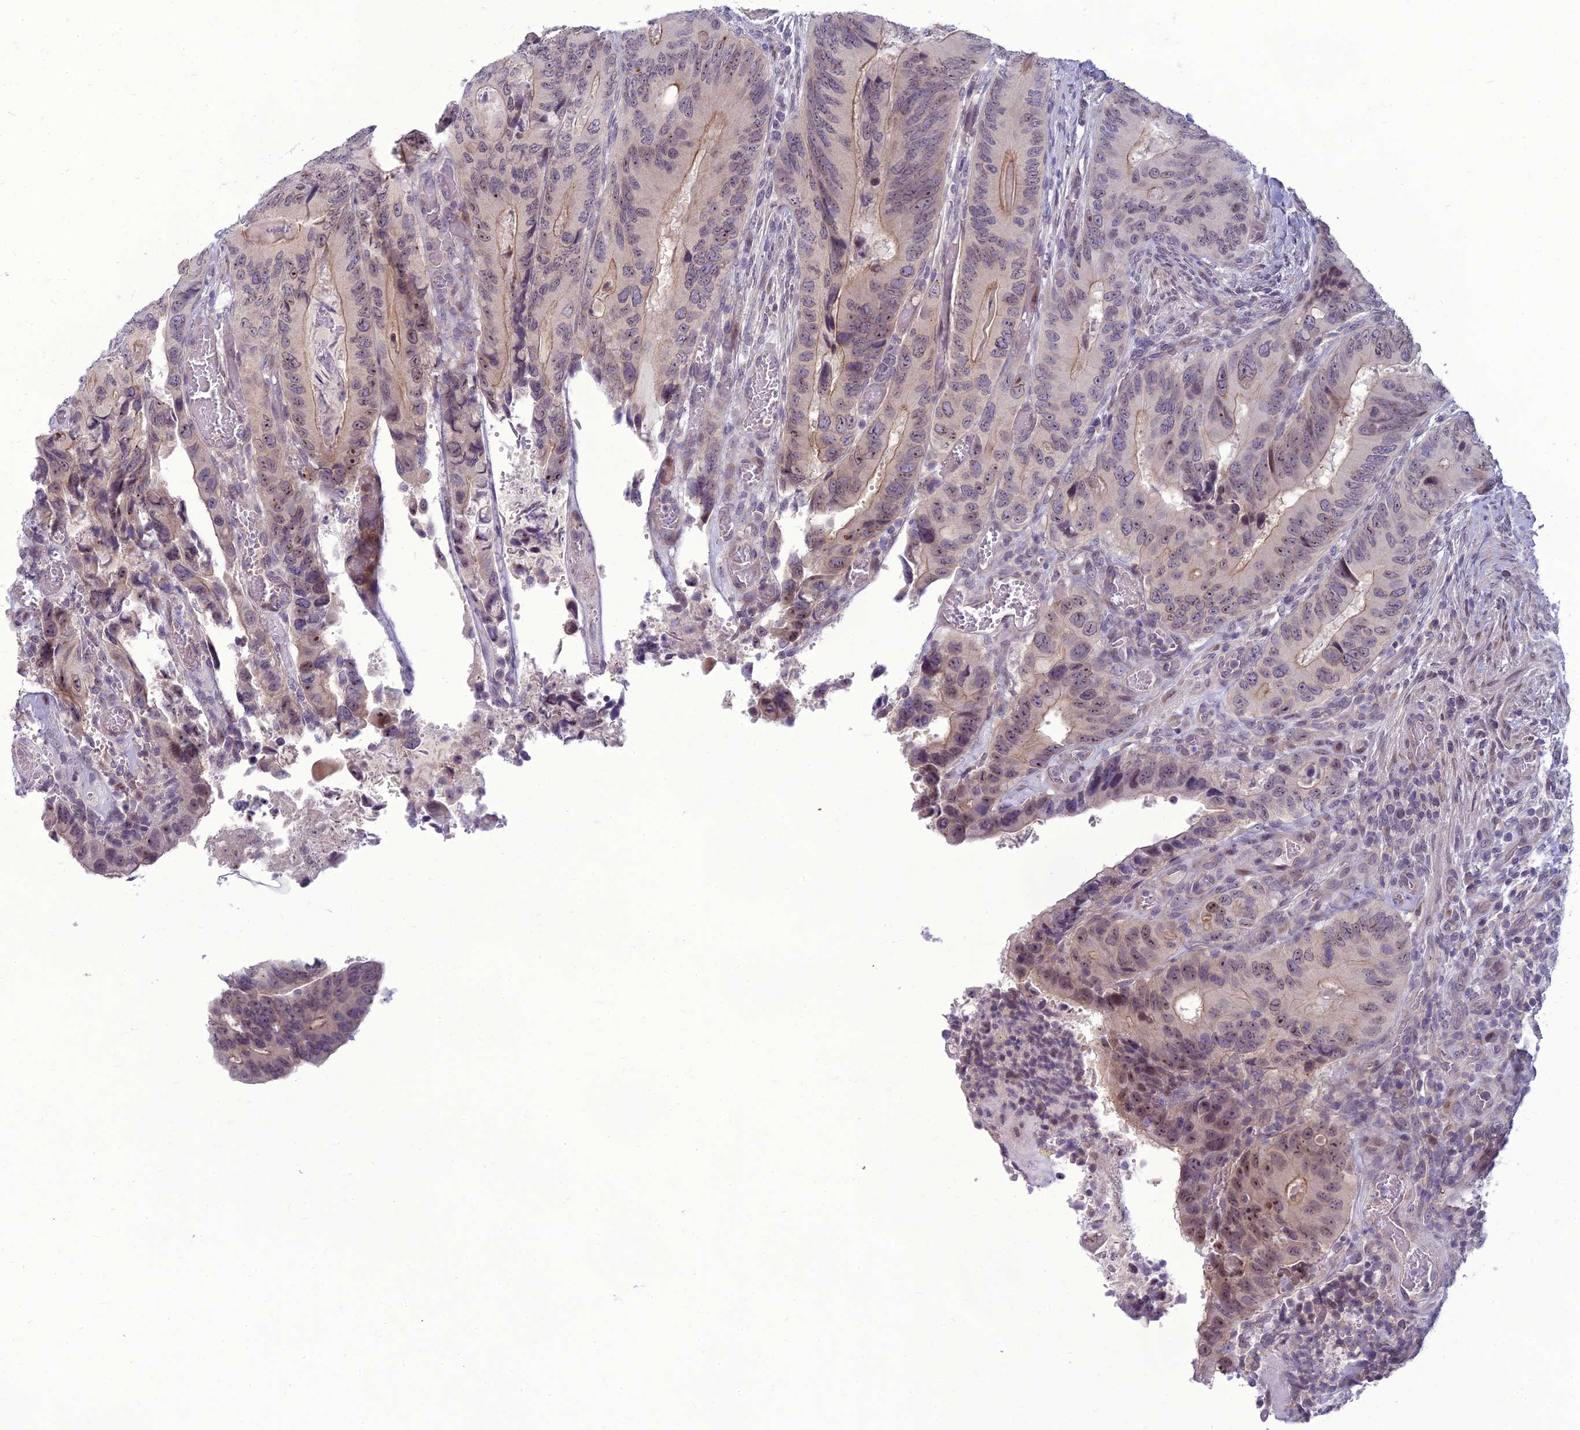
{"staining": {"intensity": "weak", "quantity": "25%-75%", "location": "cytoplasmic/membranous,nuclear"}, "tissue": "colorectal cancer", "cell_type": "Tumor cells", "image_type": "cancer", "snomed": [{"axis": "morphology", "description": "Adenocarcinoma, NOS"}, {"axis": "topography", "description": "Colon"}], "caption": "The histopathology image displays a brown stain indicating the presence of a protein in the cytoplasmic/membranous and nuclear of tumor cells in colorectal adenocarcinoma.", "gene": "DTX2", "patient": {"sex": "male", "age": 84}}